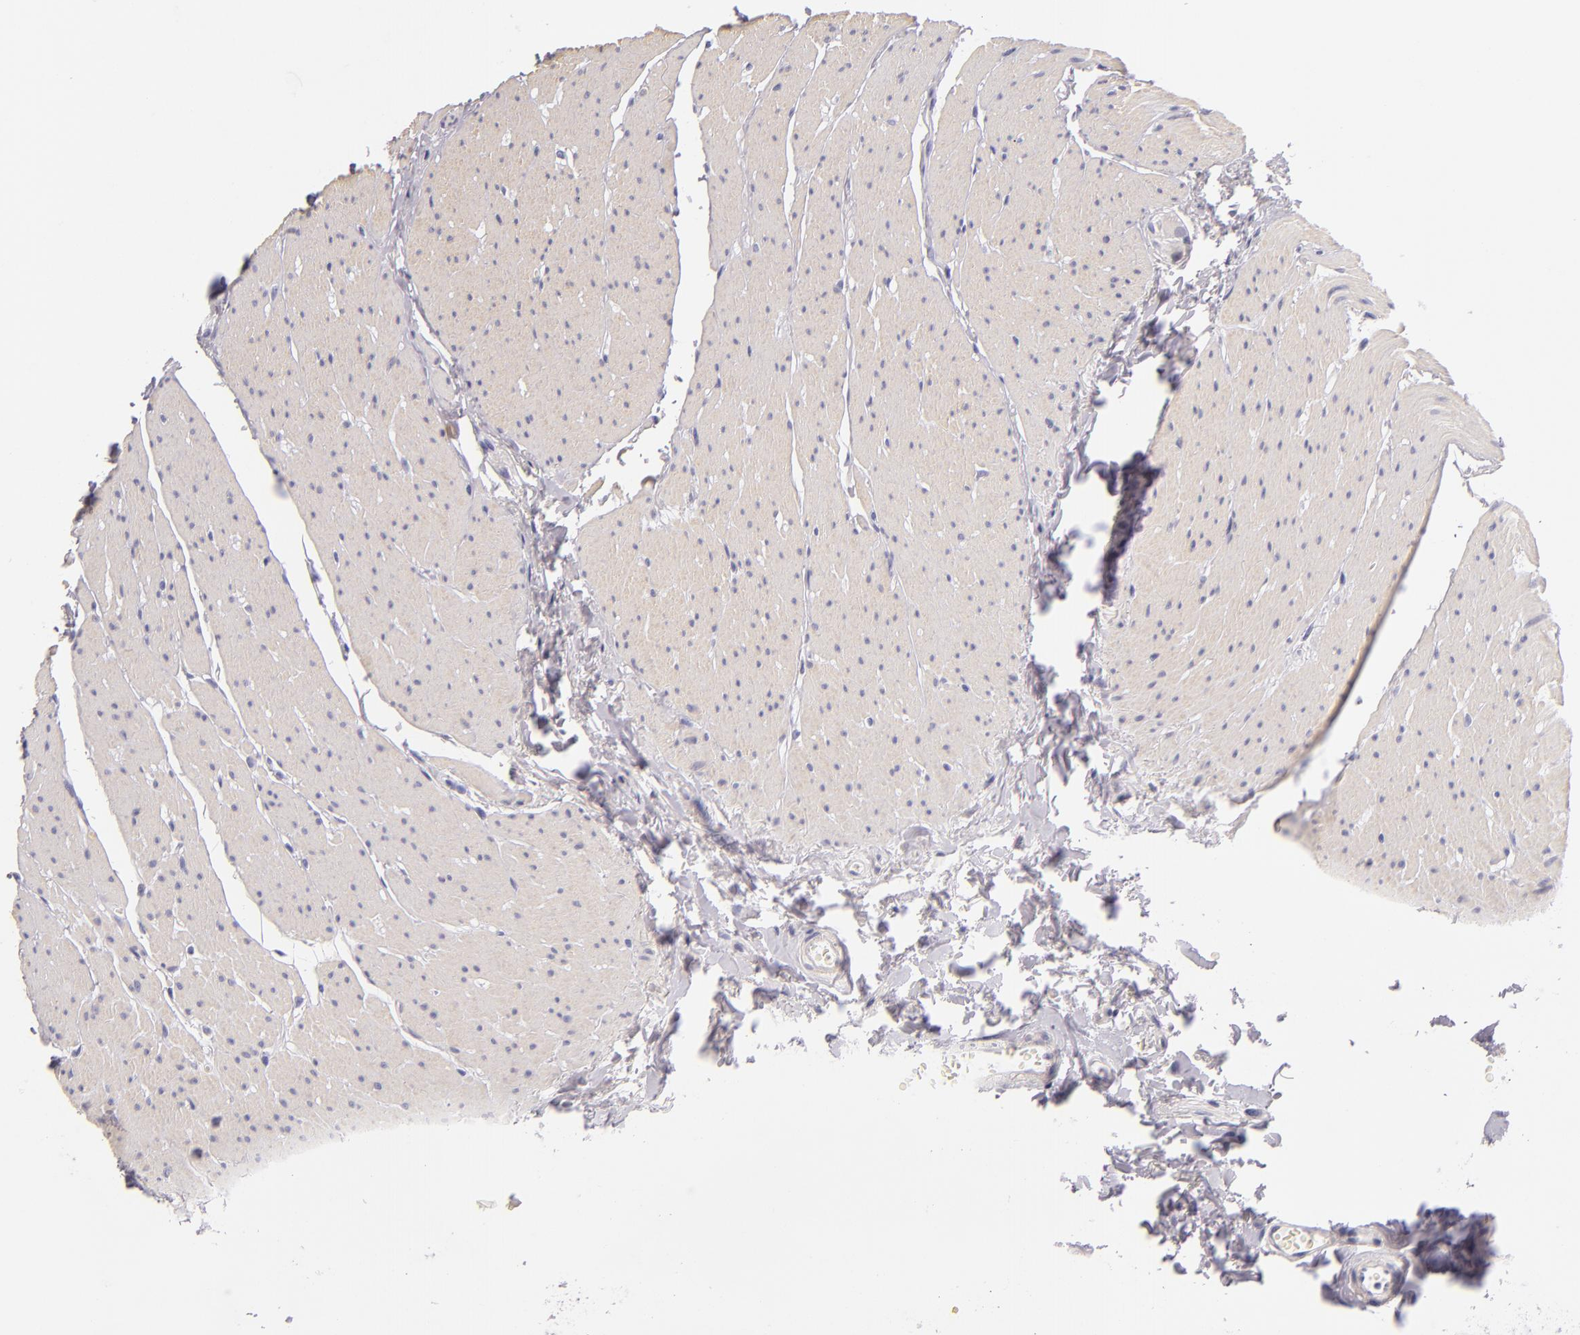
{"staining": {"intensity": "negative", "quantity": "none", "location": "none"}, "tissue": "rectum", "cell_type": "Glandular cells", "image_type": "normal", "snomed": [{"axis": "morphology", "description": "Normal tissue, NOS"}, {"axis": "topography", "description": "Rectum"}], "caption": "The photomicrograph reveals no significant expression in glandular cells of rectum.", "gene": "FAM181A", "patient": {"sex": "male", "age": 86}}